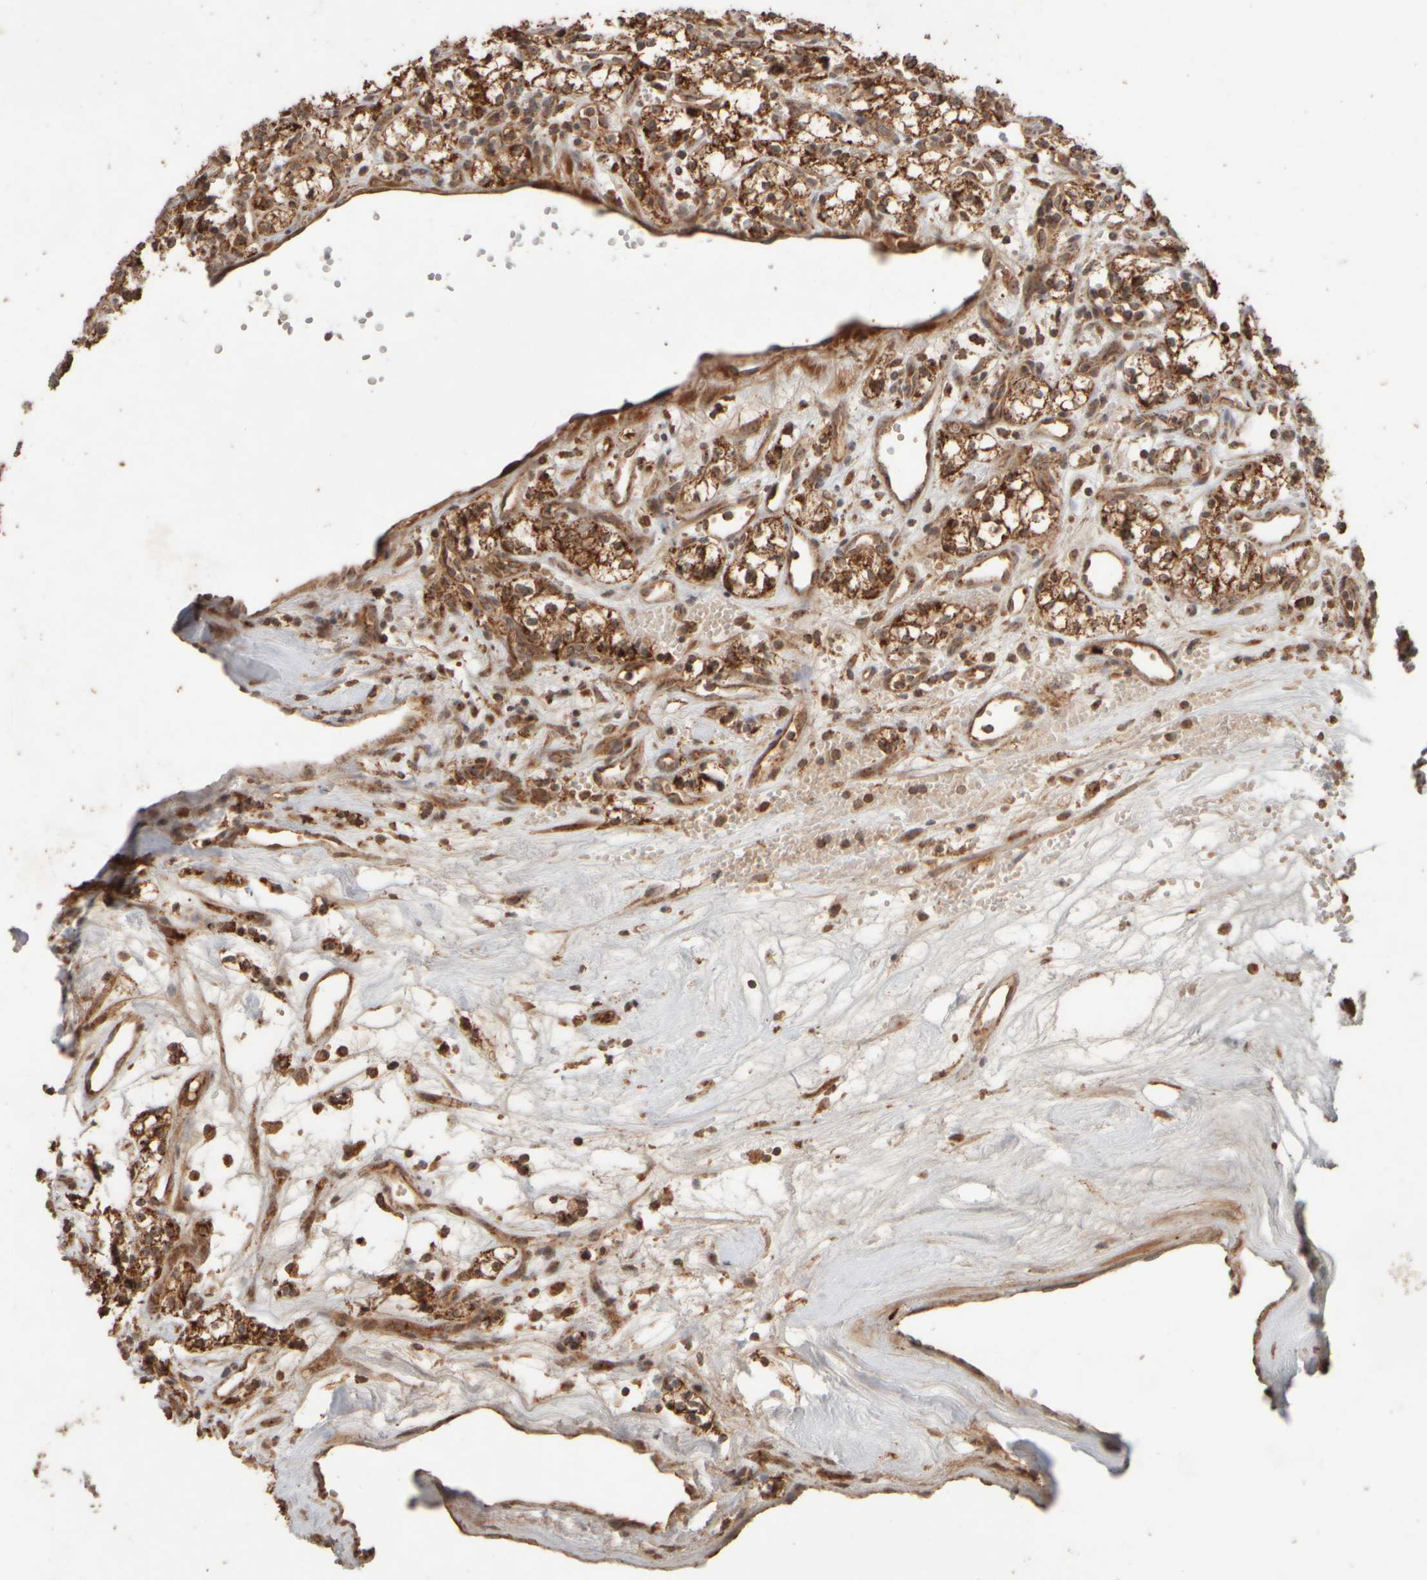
{"staining": {"intensity": "strong", "quantity": ">75%", "location": "cytoplasmic/membranous"}, "tissue": "renal cancer", "cell_type": "Tumor cells", "image_type": "cancer", "snomed": [{"axis": "morphology", "description": "Adenocarcinoma, NOS"}, {"axis": "topography", "description": "Kidney"}], "caption": "Human renal cancer (adenocarcinoma) stained with a protein marker shows strong staining in tumor cells.", "gene": "EIF2B3", "patient": {"sex": "male", "age": 59}}